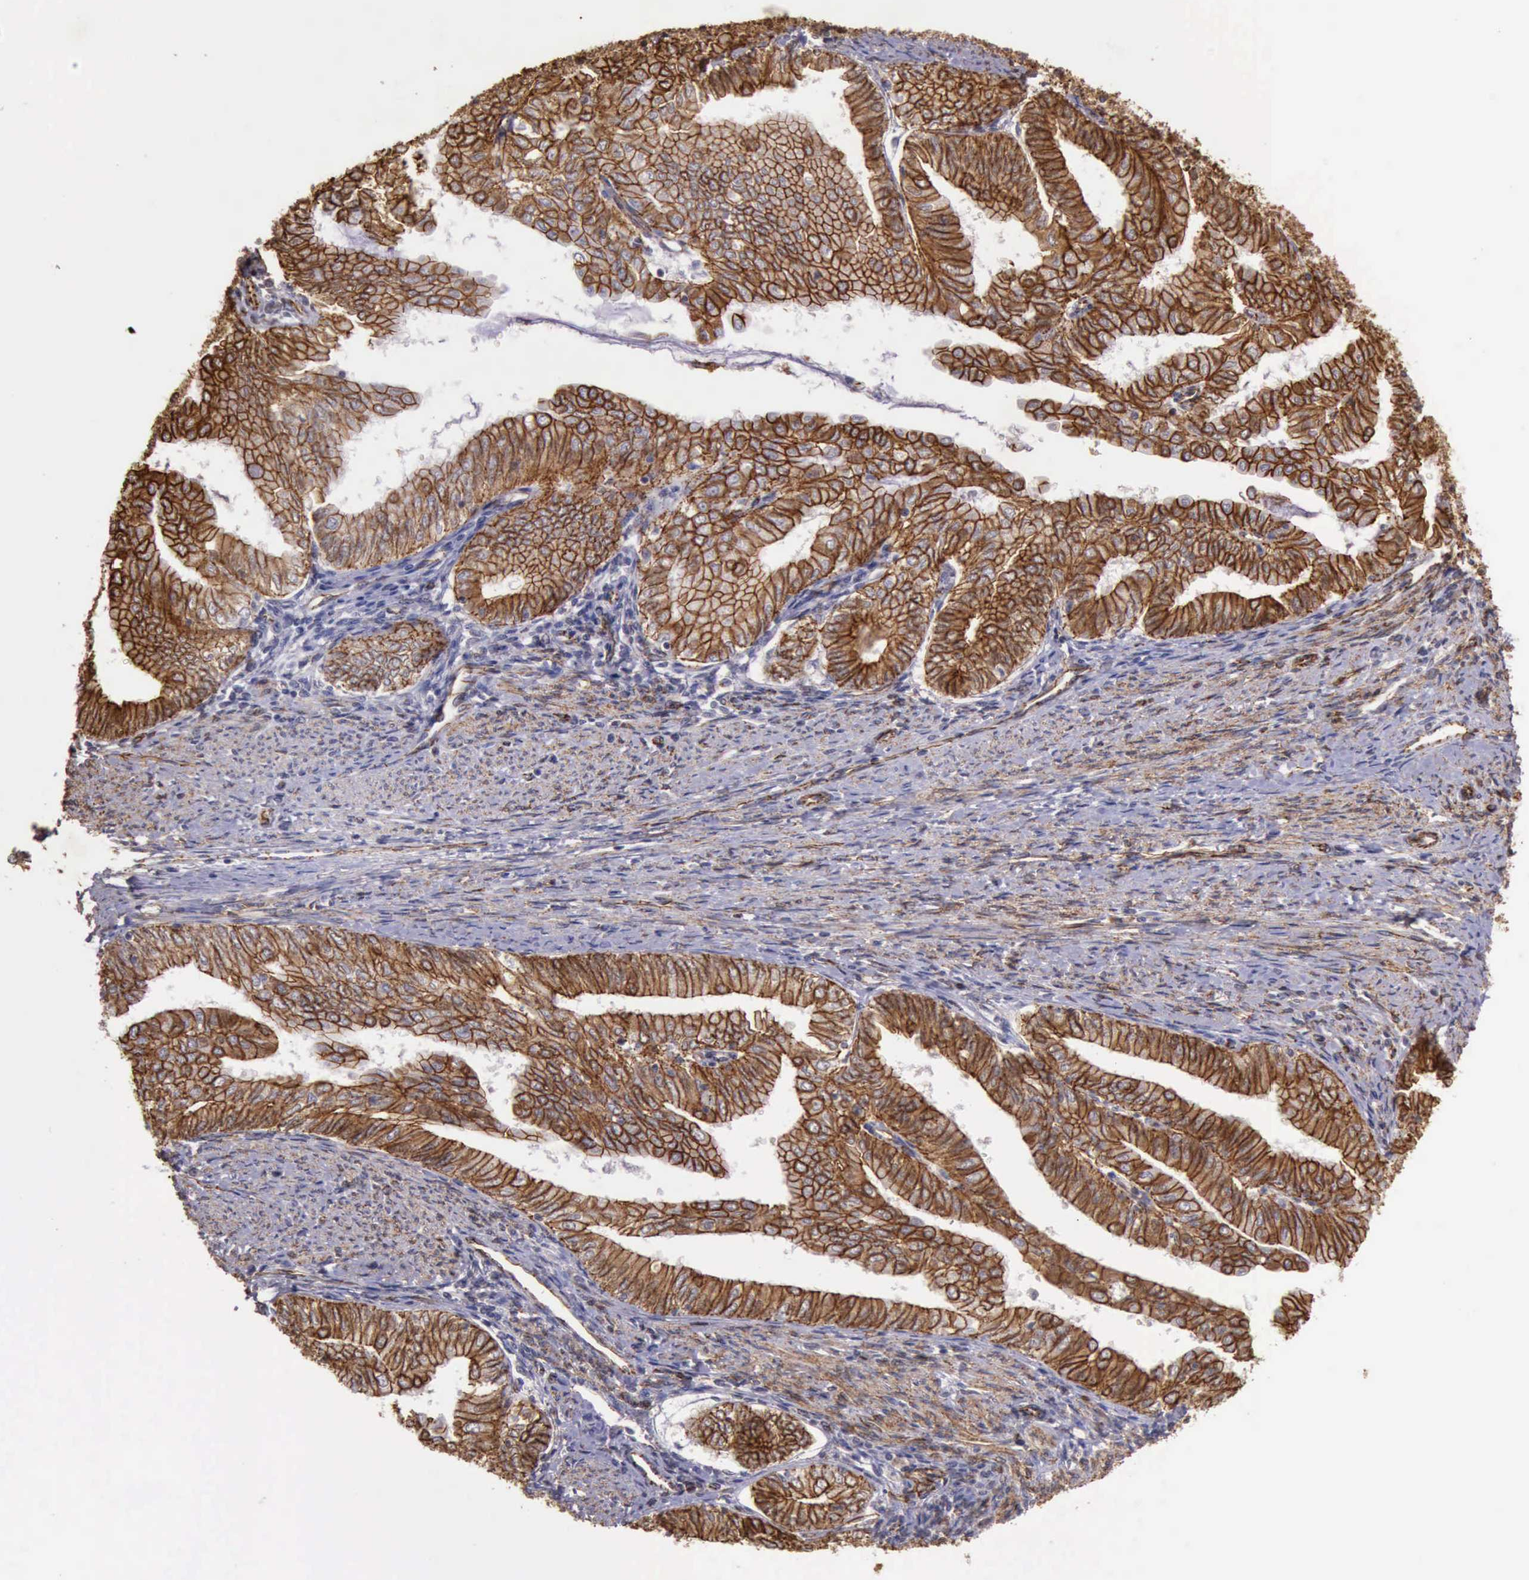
{"staining": {"intensity": "strong", "quantity": ">75%", "location": "cytoplasmic/membranous"}, "tissue": "endometrial cancer", "cell_type": "Tumor cells", "image_type": "cancer", "snomed": [{"axis": "morphology", "description": "Adenocarcinoma, NOS"}, {"axis": "topography", "description": "Endometrium"}], "caption": "Approximately >75% of tumor cells in human endometrial cancer show strong cytoplasmic/membranous protein expression as visualized by brown immunohistochemical staining.", "gene": "CTNNB1", "patient": {"sex": "female", "age": 66}}